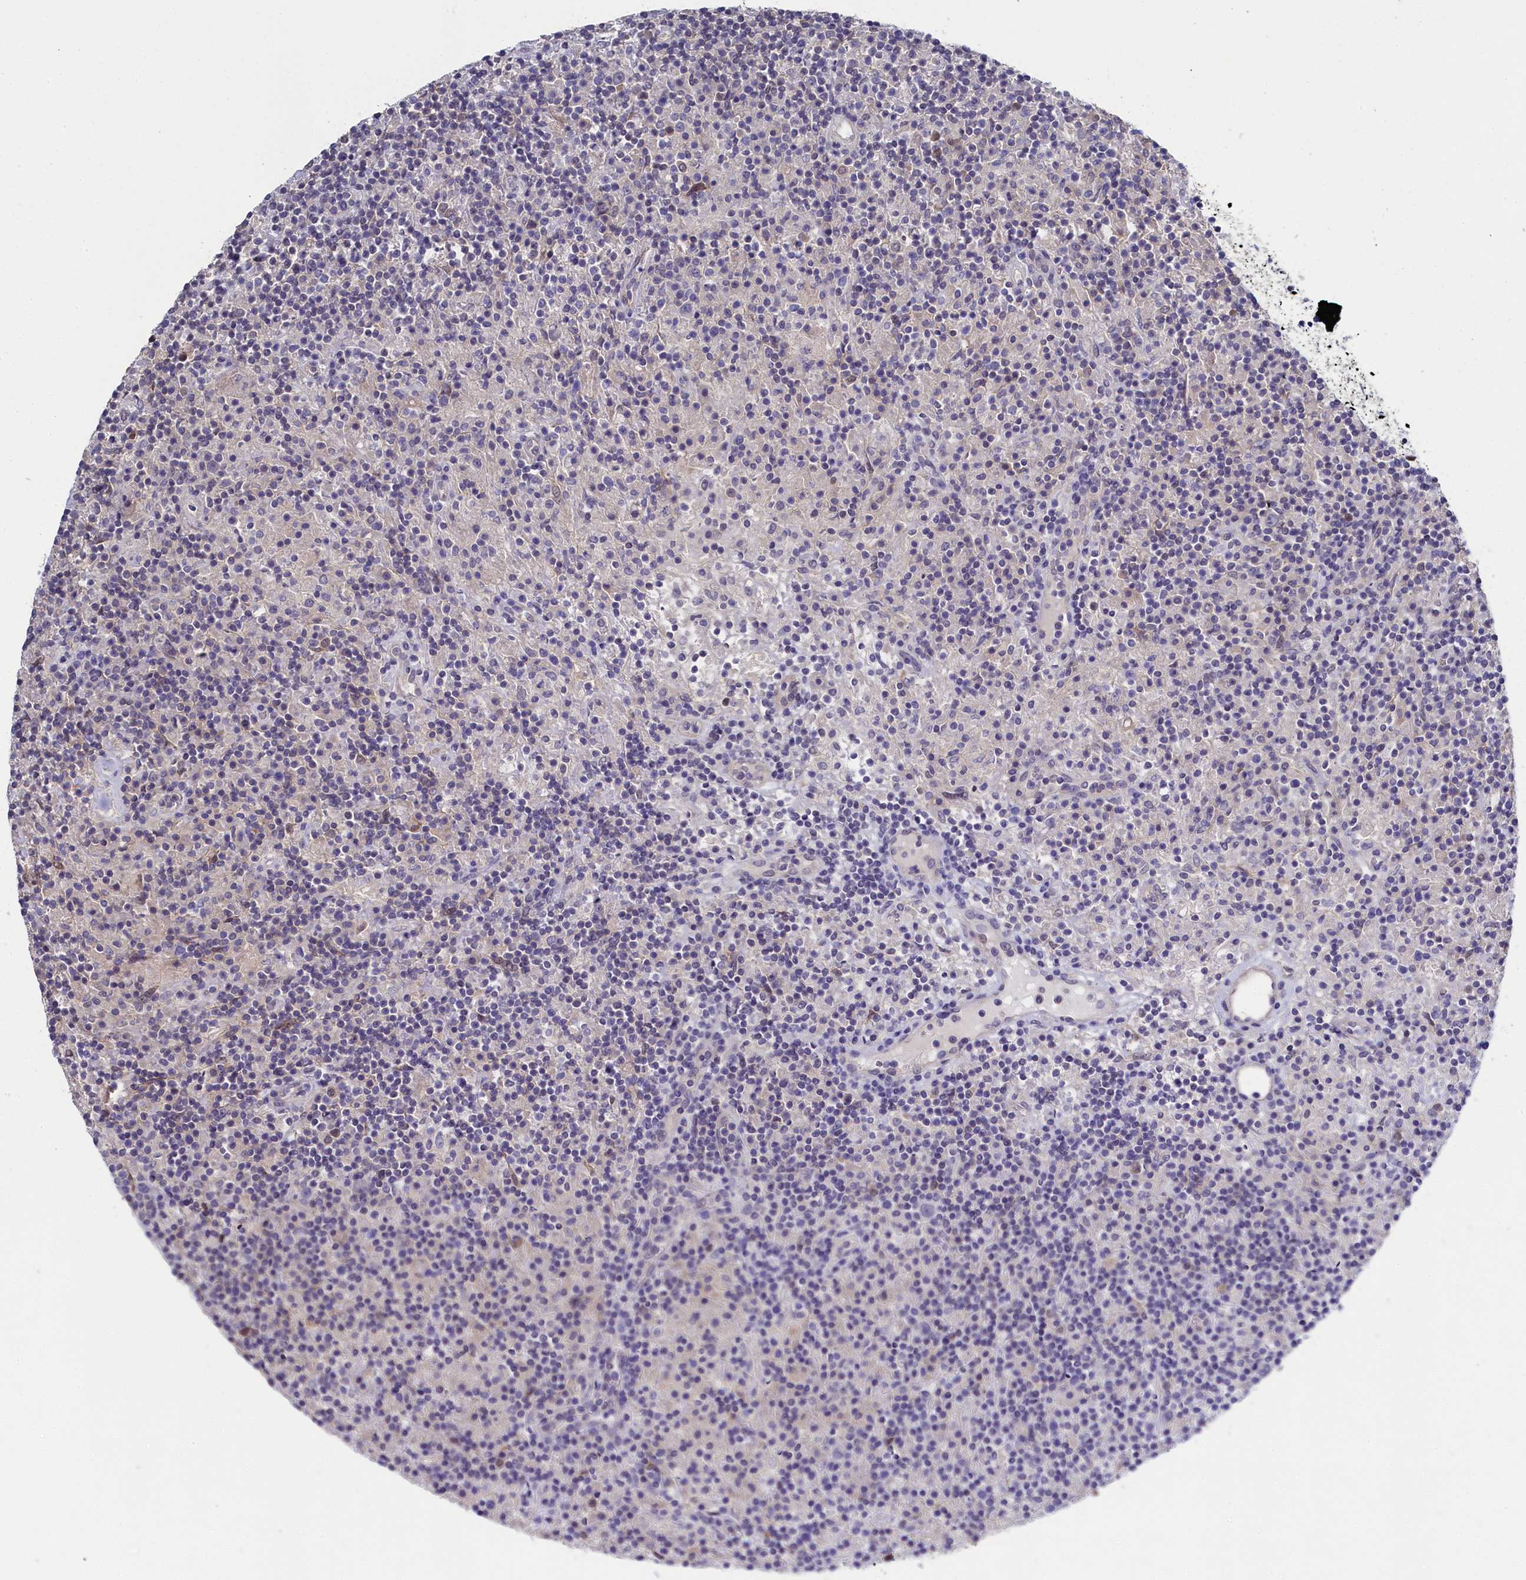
{"staining": {"intensity": "negative", "quantity": "none", "location": "none"}, "tissue": "lymphoma", "cell_type": "Tumor cells", "image_type": "cancer", "snomed": [{"axis": "morphology", "description": "Hodgkin's disease, NOS"}, {"axis": "topography", "description": "Lymph node"}], "caption": "IHC histopathology image of lymphoma stained for a protein (brown), which displays no expression in tumor cells.", "gene": "C11orf54", "patient": {"sex": "male", "age": 70}}